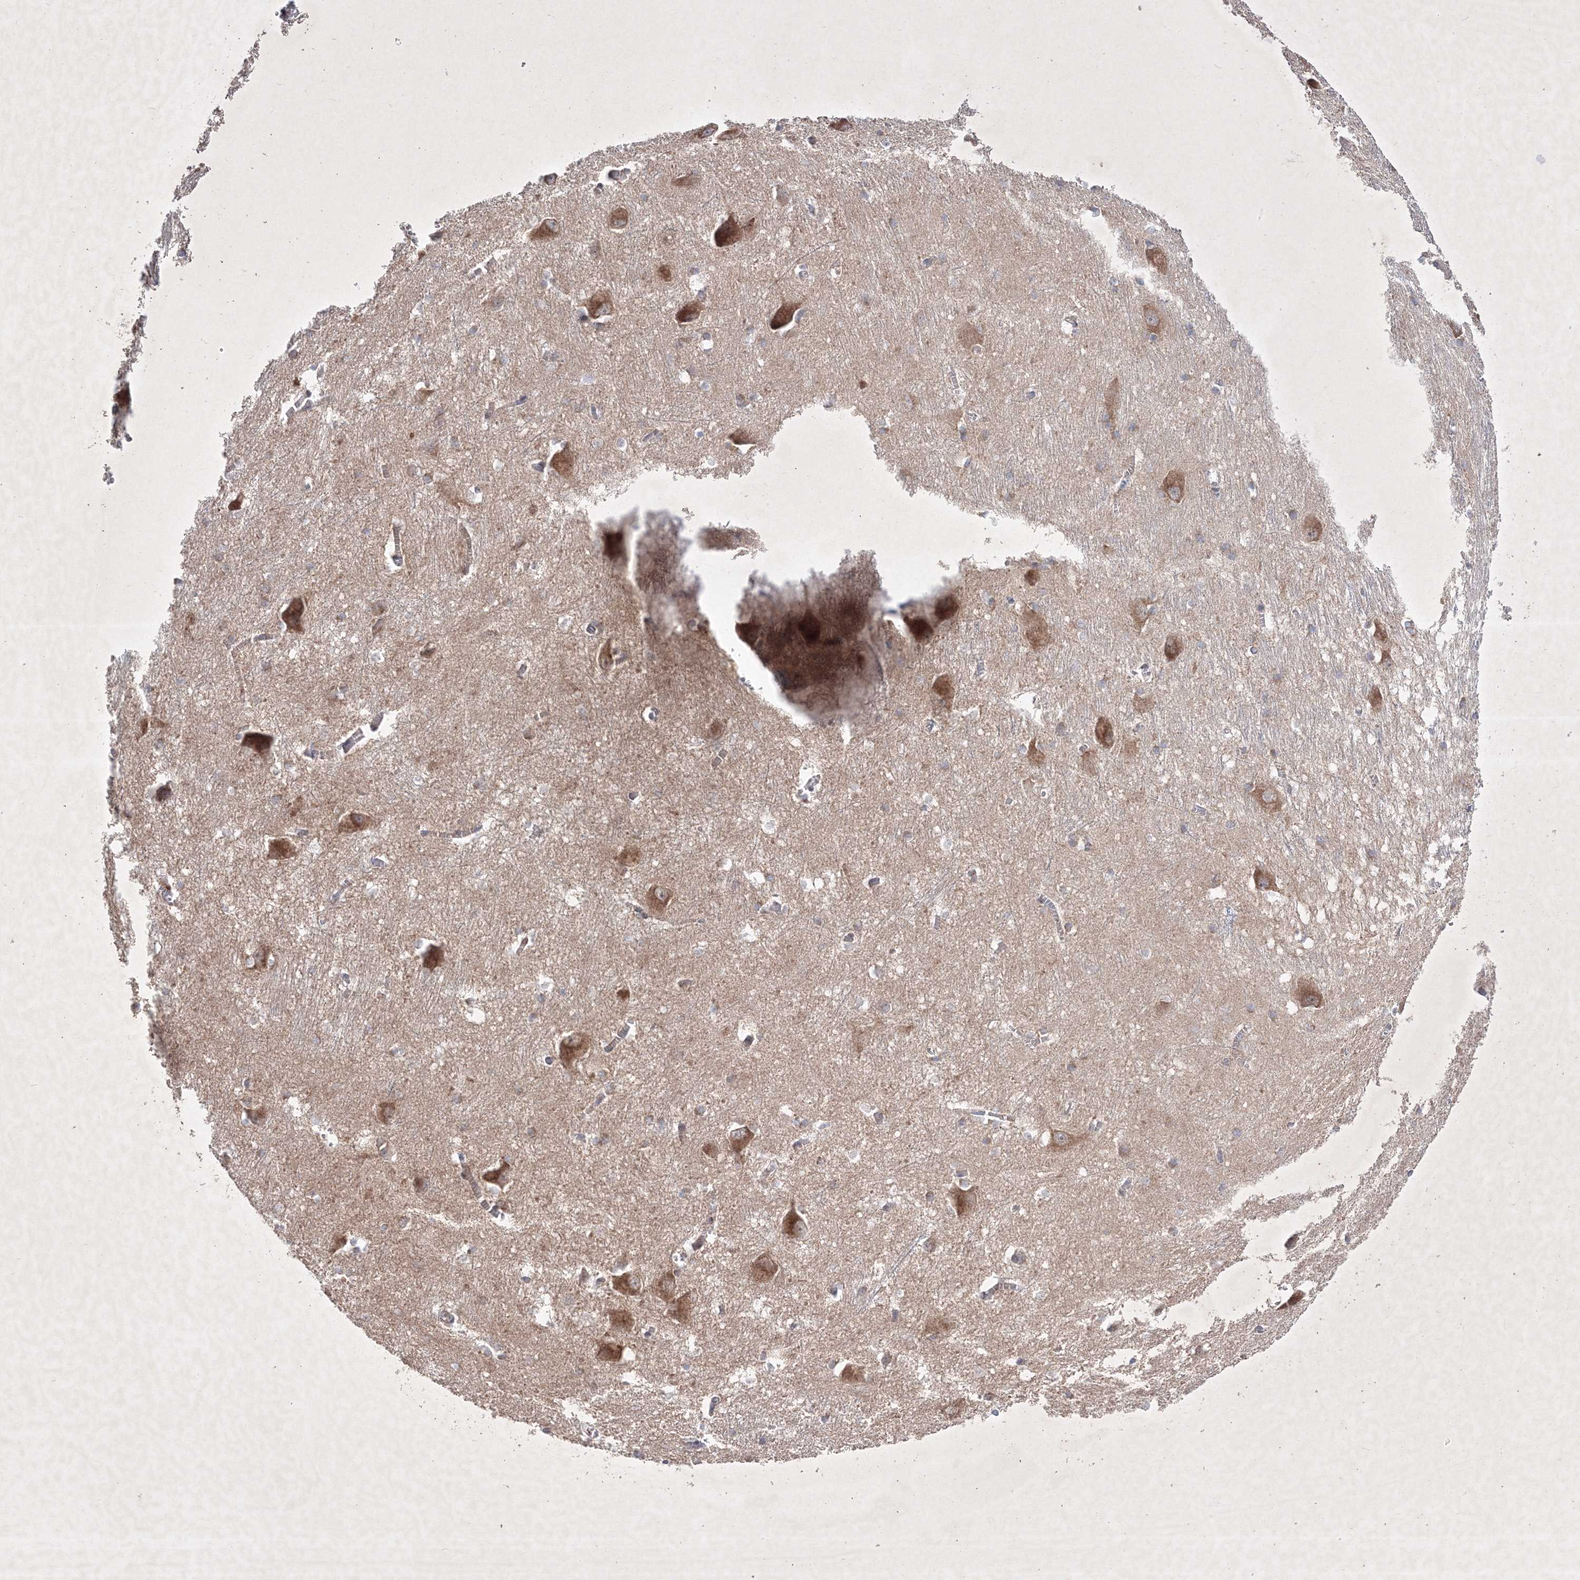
{"staining": {"intensity": "weak", "quantity": "<25%", "location": "cytoplasmic/membranous"}, "tissue": "caudate", "cell_type": "Glial cells", "image_type": "normal", "snomed": [{"axis": "morphology", "description": "Normal tissue, NOS"}, {"axis": "topography", "description": "Lateral ventricle wall"}], "caption": "Immunohistochemistry image of normal human caudate stained for a protein (brown), which demonstrates no staining in glial cells. (Immunohistochemistry, brightfield microscopy, high magnification).", "gene": "OPA1", "patient": {"sex": "male", "age": 37}}